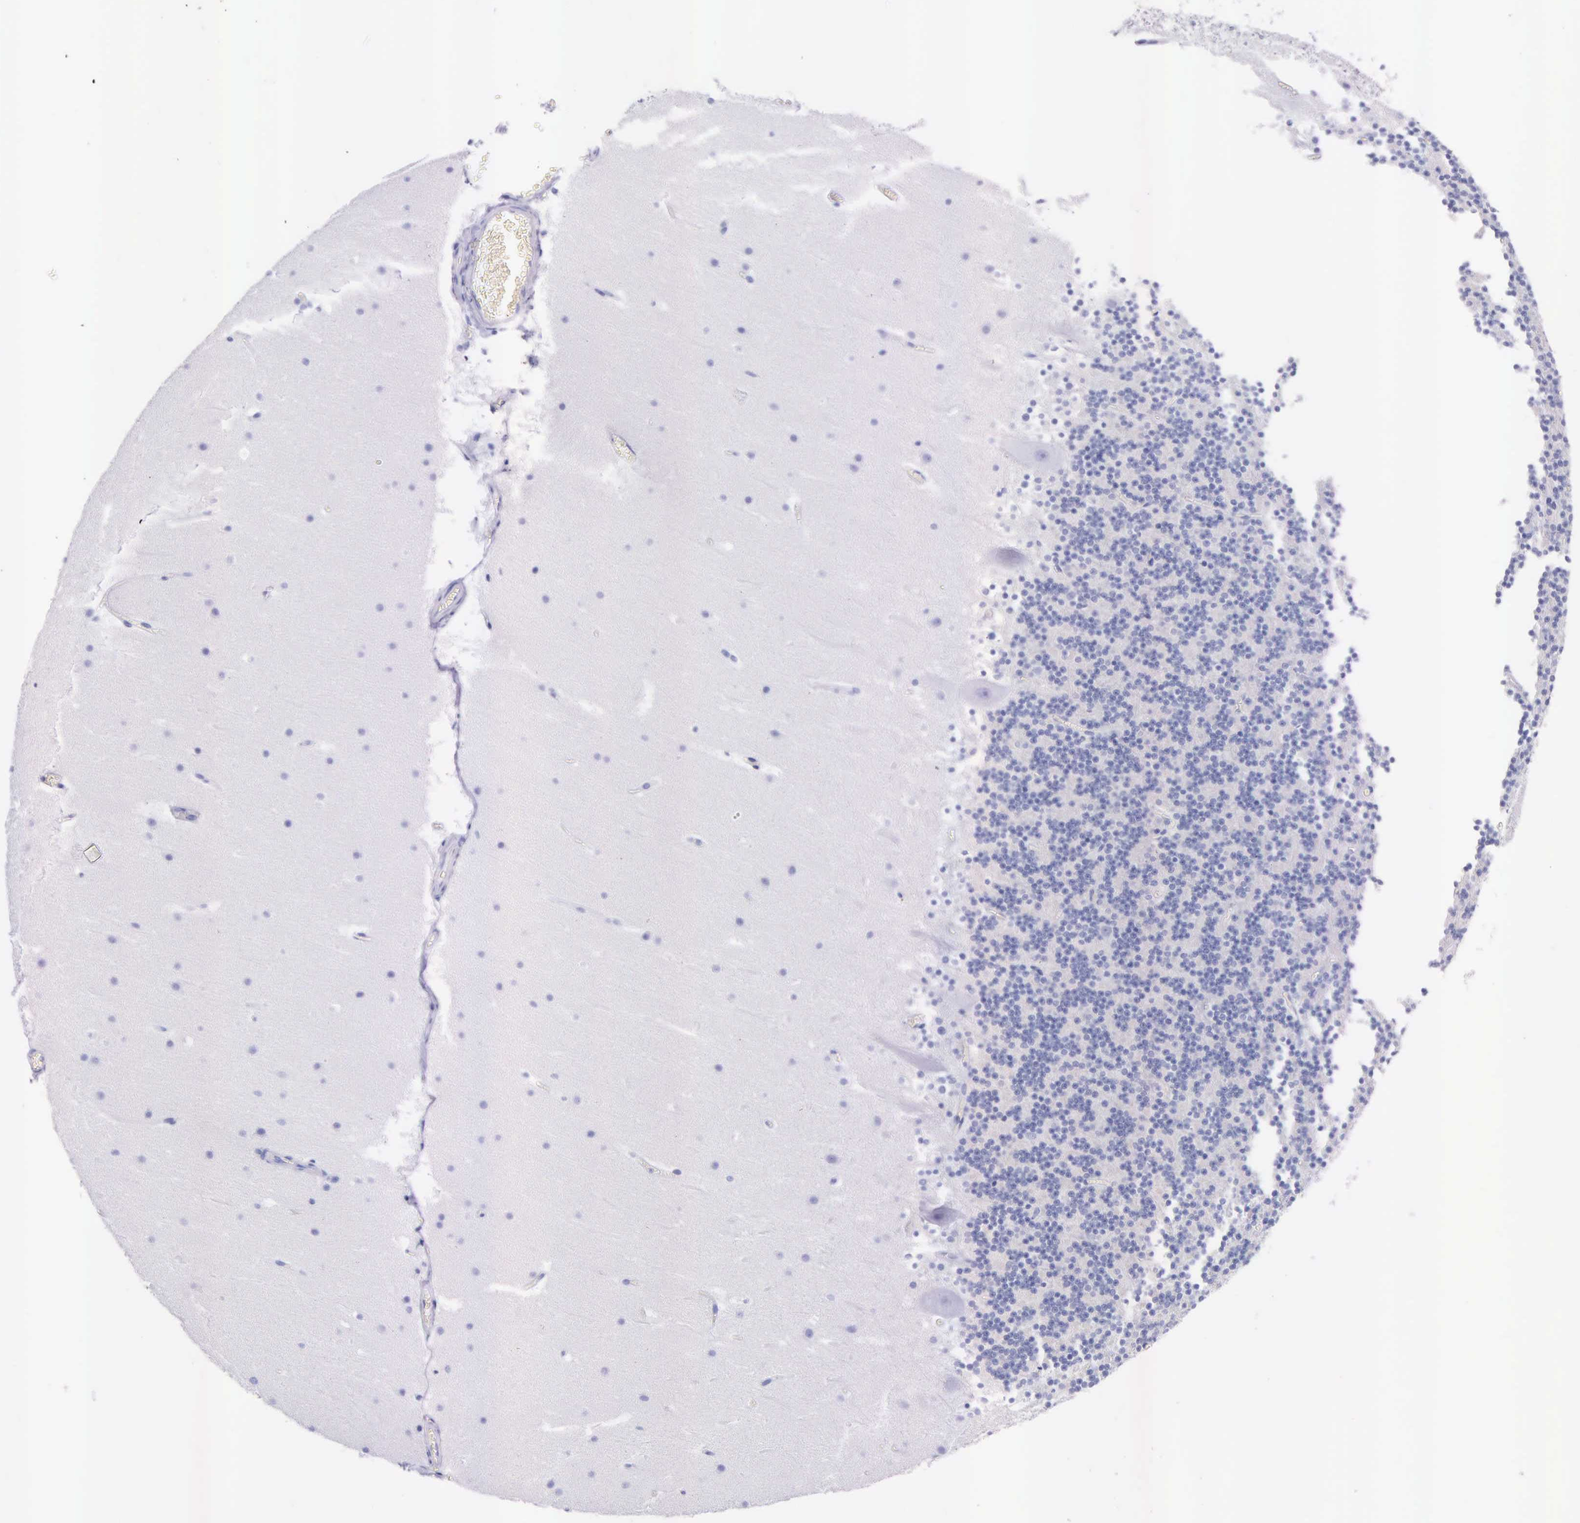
{"staining": {"intensity": "negative", "quantity": "none", "location": "none"}, "tissue": "cerebellum", "cell_type": "Cells in granular layer", "image_type": "normal", "snomed": [{"axis": "morphology", "description": "Normal tissue, NOS"}, {"axis": "topography", "description": "Cerebellum"}], "caption": "Immunohistochemical staining of unremarkable cerebellum displays no significant expression in cells in granular layer.", "gene": "KLK2", "patient": {"sex": "male", "age": 45}}